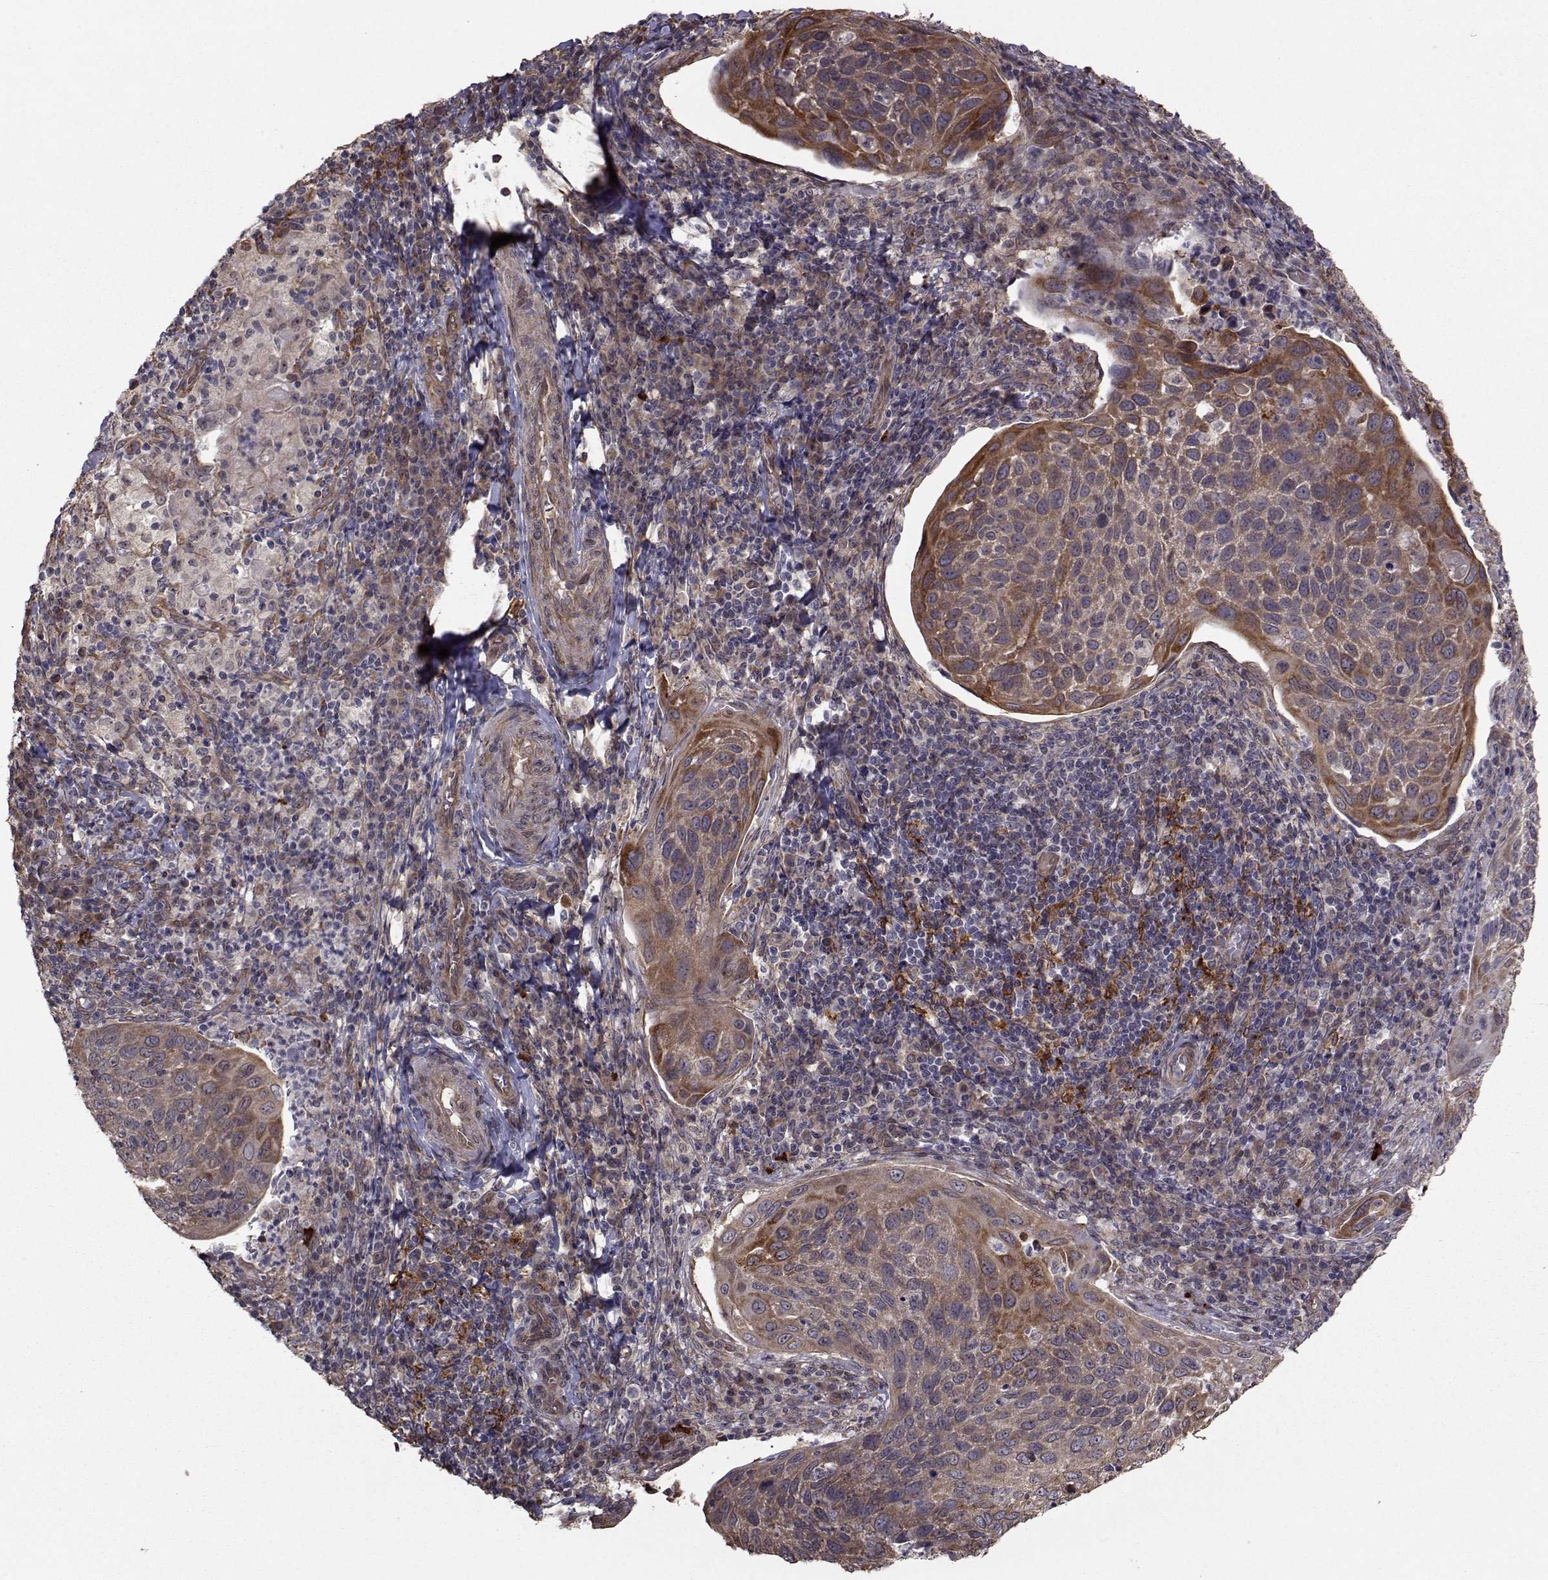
{"staining": {"intensity": "weak", "quantity": ">75%", "location": "cytoplasmic/membranous"}, "tissue": "cervical cancer", "cell_type": "Tumor cells", "image_type": "cancer", "snomed": [{"axis": "morphology", "description": "Squamous cell carcinoma, NOS"}, {"axis": "topography", "description": "Cervix"}], "caption": "IHC micrograph of neoplastic tissue: human cervical squamous cell carcinoma stained using immunohistochemistry (IHC) demonstrates low levels of weak protein expression localized specifically in the cytoplasmic/membranous of tumor cells, appearing as a cytoplasmic/membranous brown color.", "gene": "TRIP10", "patient": {"sex": "female", "age": 54}}